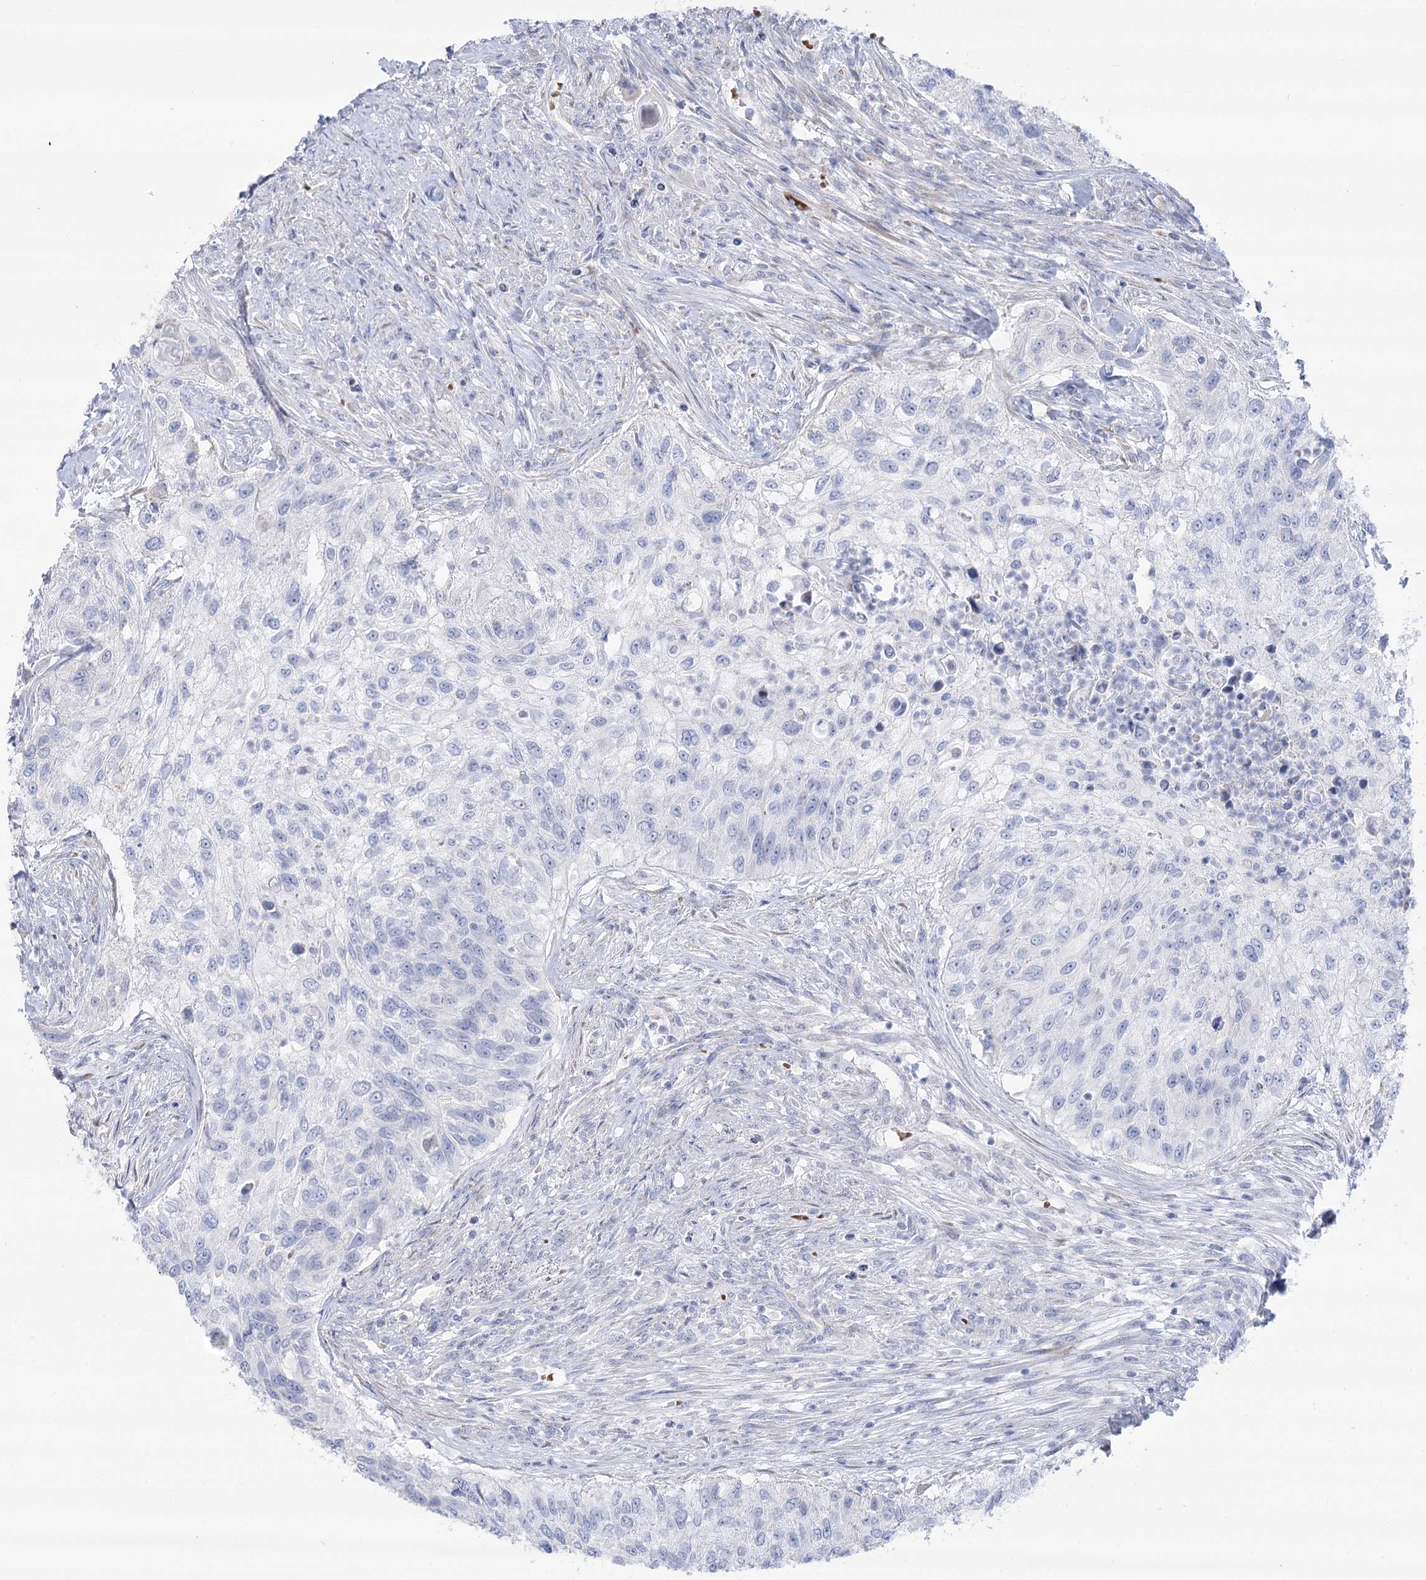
{"staining": {"intensity": "negative", "quantity": "none", "location": "none"}, "tissue": "urothelial cancer", "cell_type": "Tumor cells", "image_type": "cancer", "snomed": [{"axis": "morphology", "description": "Urothelial carcinoma, High grade"}, {"axis": "topography", "description": "Urinary bladder"}], "caption": "There is no significant positivity in tumor cells of urothelial carcinoma (high-grade).", "gene": "SIAE", "patient": {"sex": "female", "age": 60}}